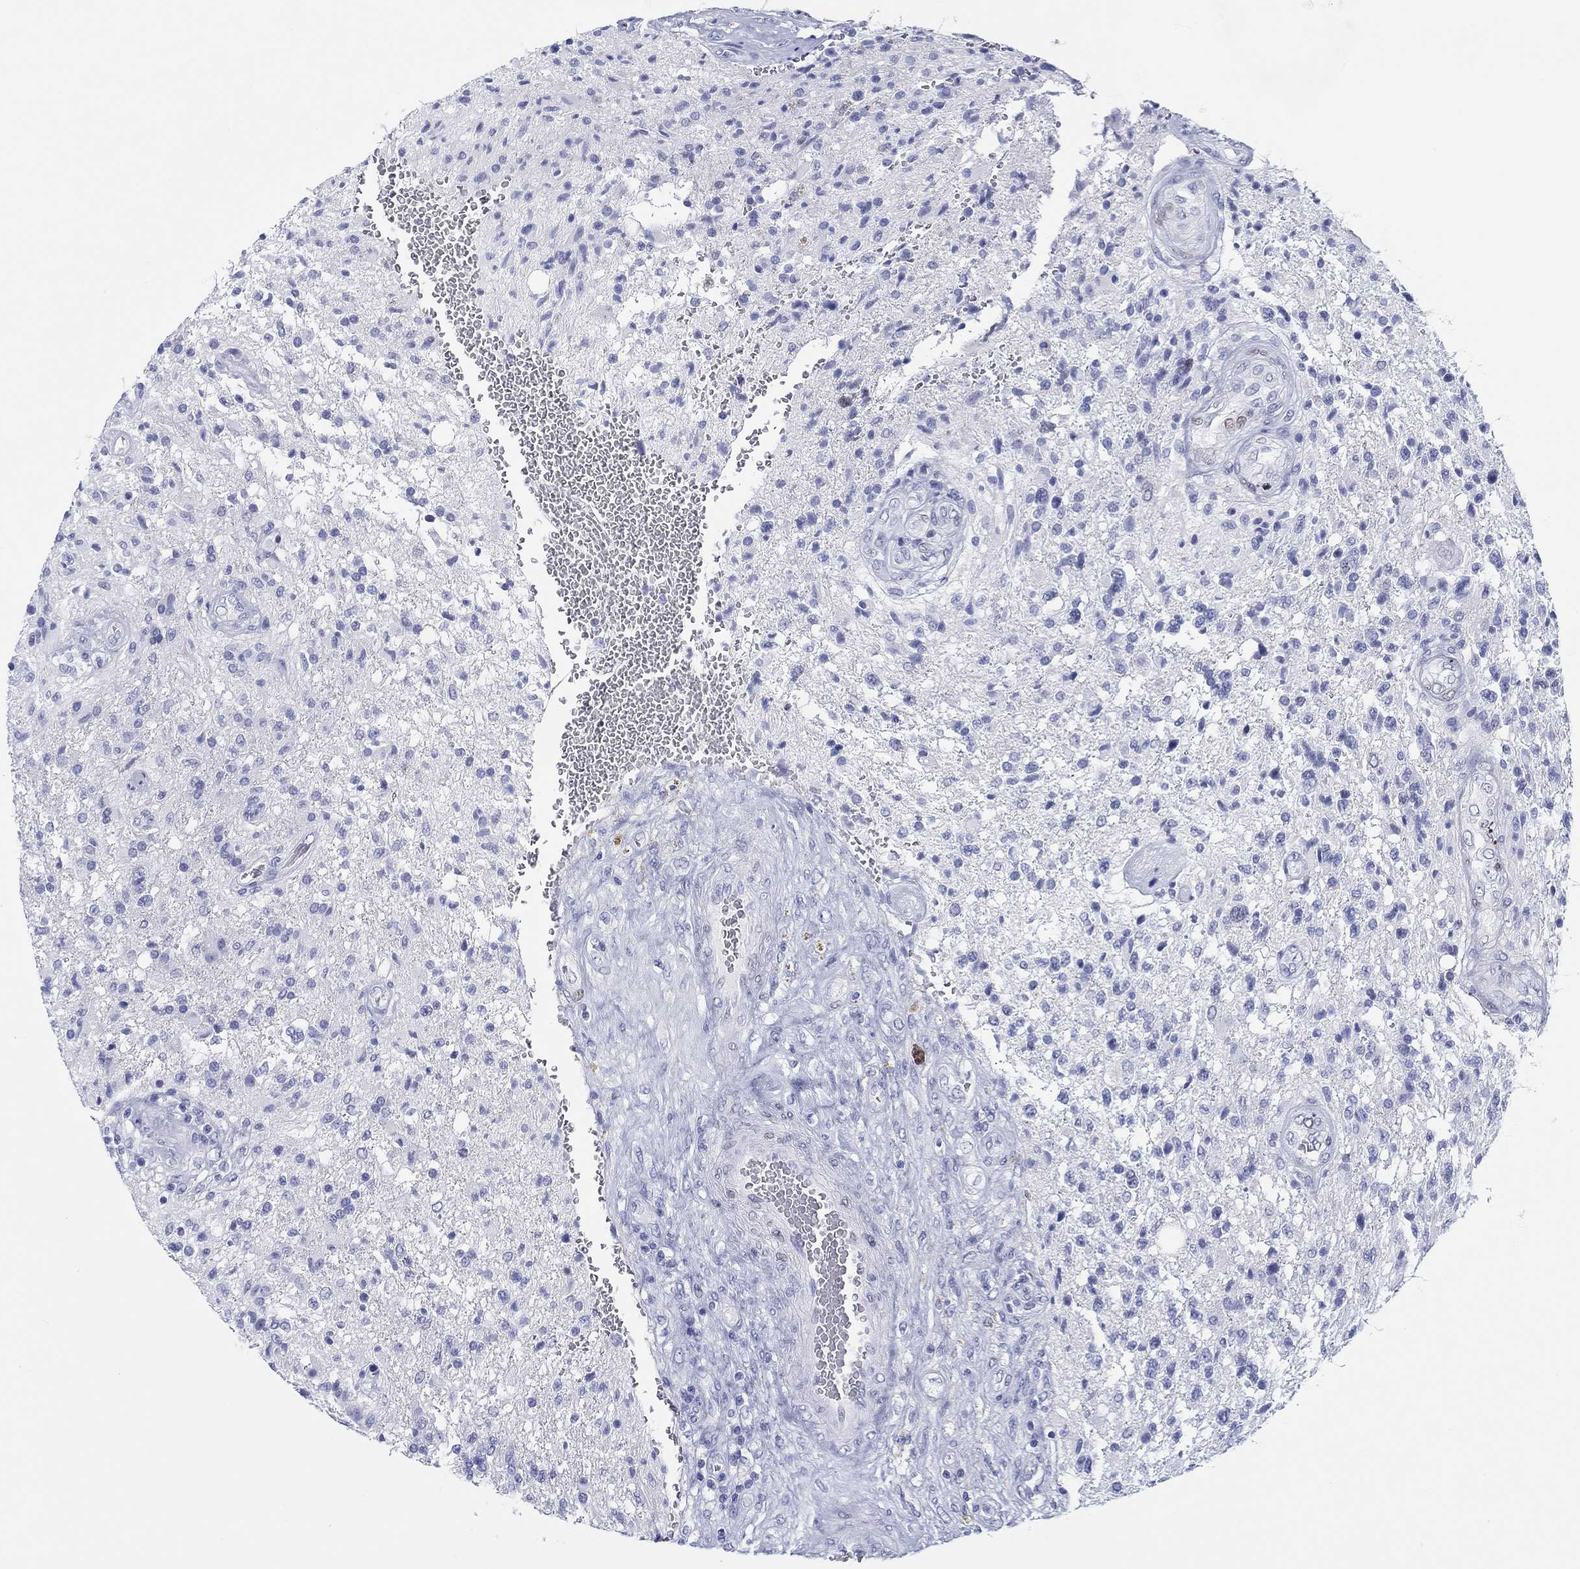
{"staining": {"intensity": "negative", "quantity": "none", "location": "none"}, "tissue": "glioma", "cell_type": "Tumor cells", "image_type": "cancer", "snomed": [{"axis": "morphology", "description": "Glioma, malignant, High grade"}, {"axis": "topography", "description": "Brain"}], "caption": "Immunohistochemistry image of glioma stained for a protein (brown), which exhibits no expression in tumor cells.", "gene": "H1-1", "patient": {"sex": "male", "age": 56}}